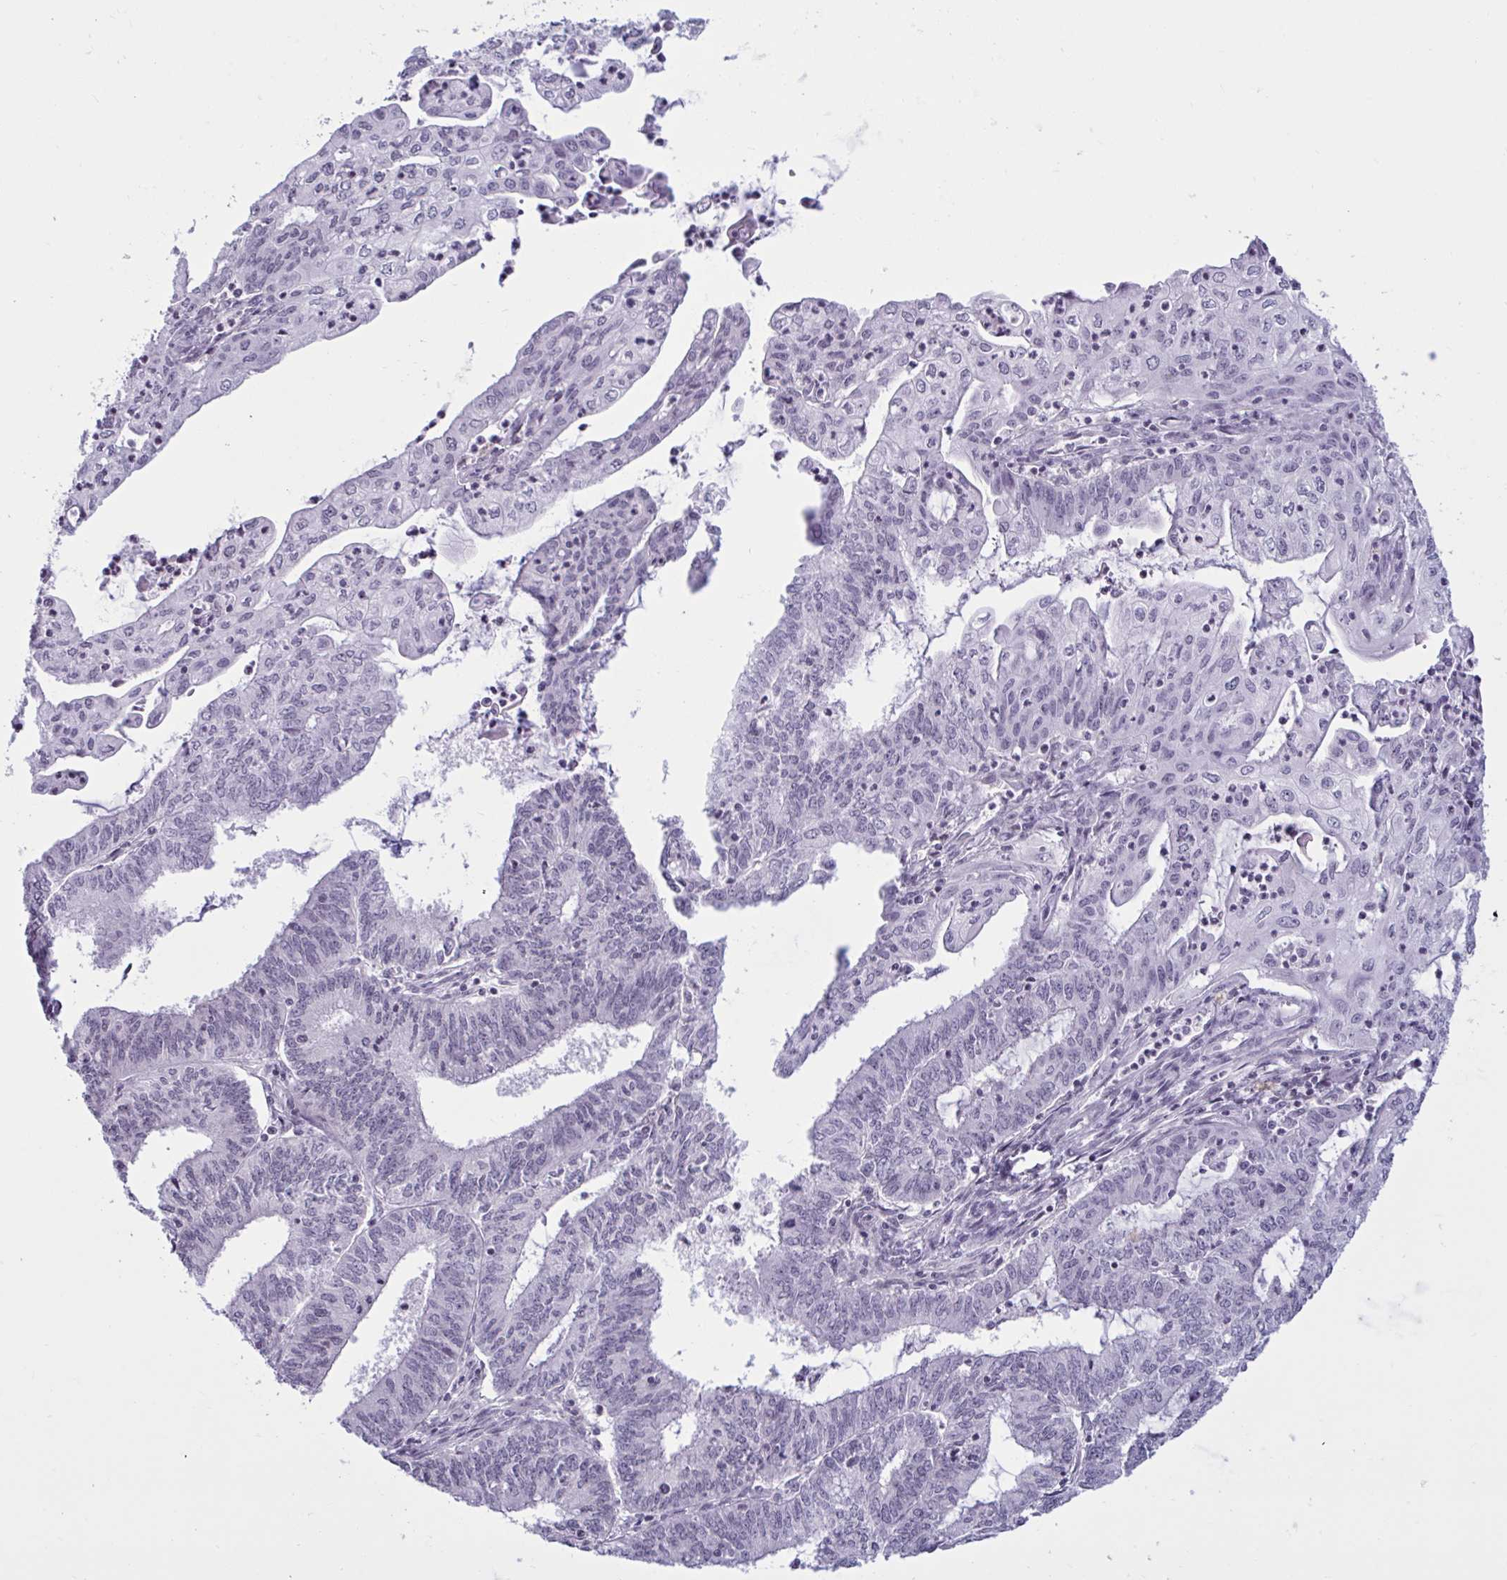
{"staining": {"intensity": "negative", "quantity": "none", "location": "none"}, "tissue": "endometrial cancer", "cell_type": "Tumor cells", "image_type": "cancer", "snomed": [{"axis": "morphology", "description": "Adenocarcinoma, NOS"}, {"axis": "topography", "description": "Endometrium"}], "caption": "IHC histopathology image of neoplastic tissue: adenocarcinoma (endometrial) stained with DAB displays no significant protein expression in tumor cells. (DAB immunohistochemistry, high magnification).", "gene": "TBC1D4", "patient": {"sex": "female", "age": 61}}